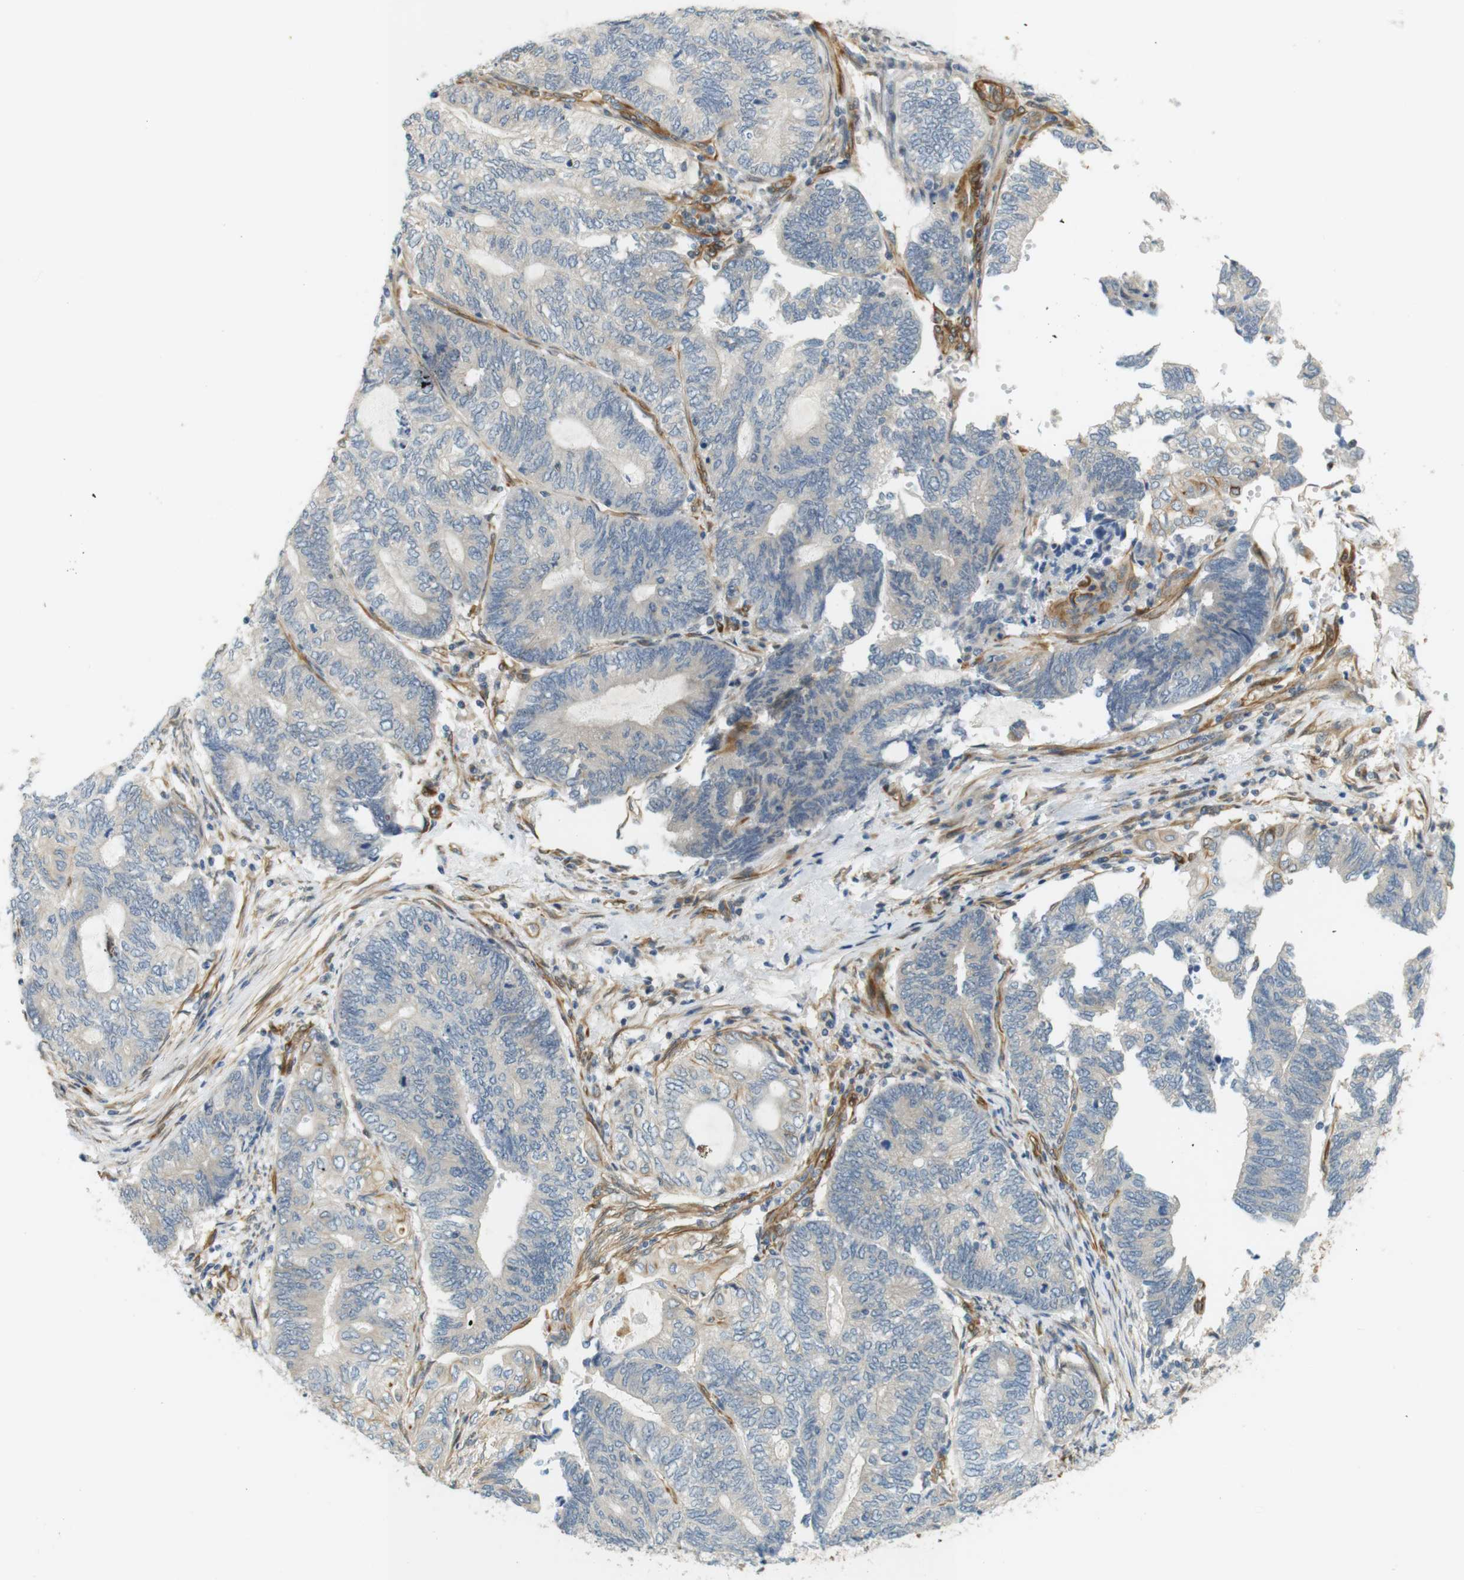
{"staining": {"intensity": "negative", "quantity": "none", "location": "none"}, "tissue": "endometrial cancer", "cell_type": "Tumor cells", "image_type": "cancer", "snomed": [{"axis": "morphology", "description": "Adenocarcinoma, NOS"}, {"axis": "topography", "description": "Uterus"}, {"axis": "topography", "description": "Endometrium"}], "caption": "Tumor cells show no significant protein staining in adenocarcinoma (endometrial).", "gene": "CYTH3", "patient": {"sex": "female", "age": 70}}